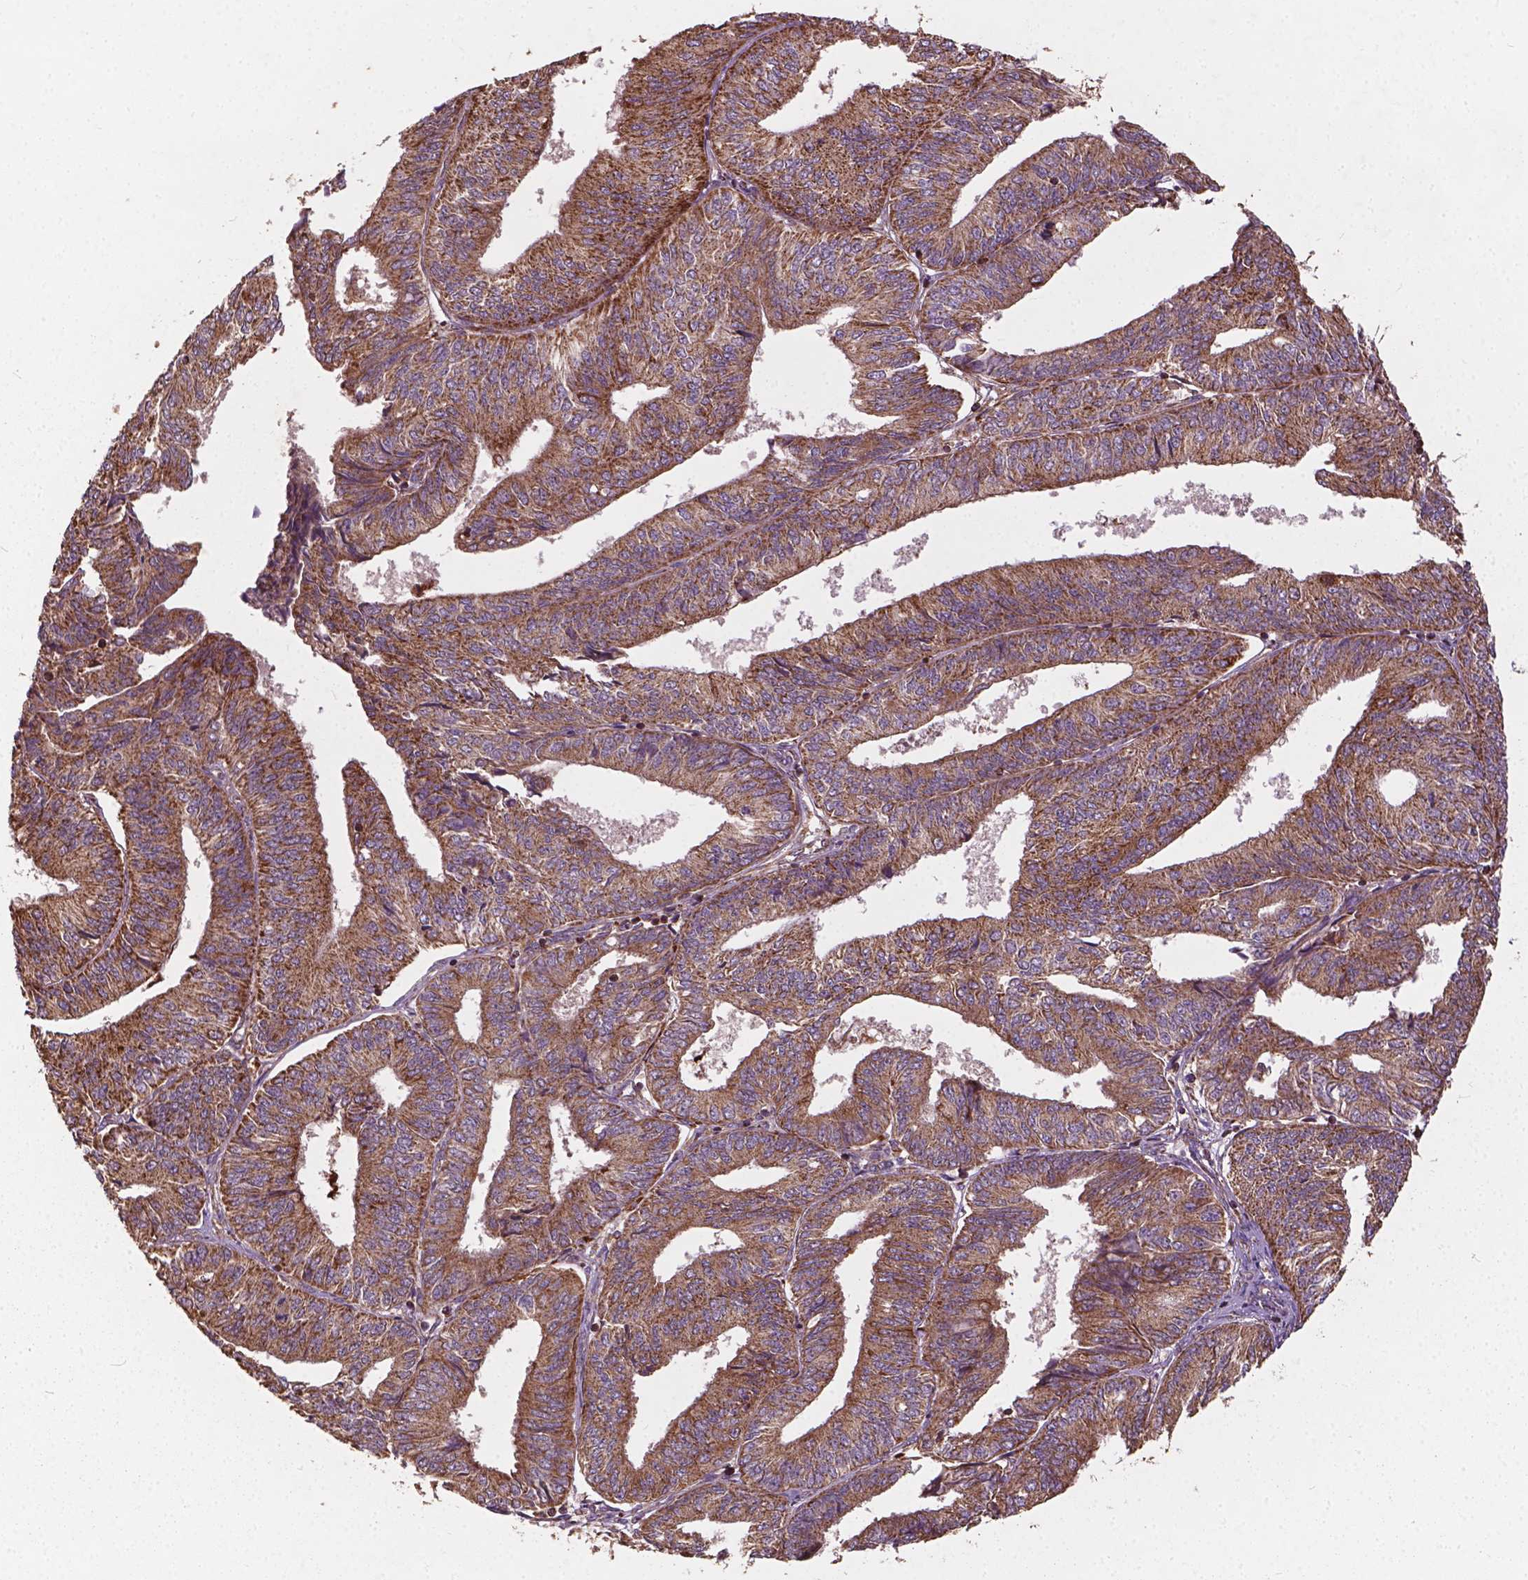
{"staining": {"intensity": "moderate", "quantity": ">75%", "location": "cytoplasmic/membranous"}, "tissue": "endometrial cancer", "cell_type": "Tumor cells", "image_type": "cancer", "snomed": [{"axis": "morphology", "description": "Adenocarcinoma, NOS"}, {"axis": "topography", "description": "Endometrium"}], "caption": "Immunohistochemical staining of human adenocarcinoma (endometrial) exhibits moderate cytoplasmic/membranous protein expression in approximately >75% of tumor cells.", "gene": "UBXN2A", "patient": {"sex": "female", "age": 58}}